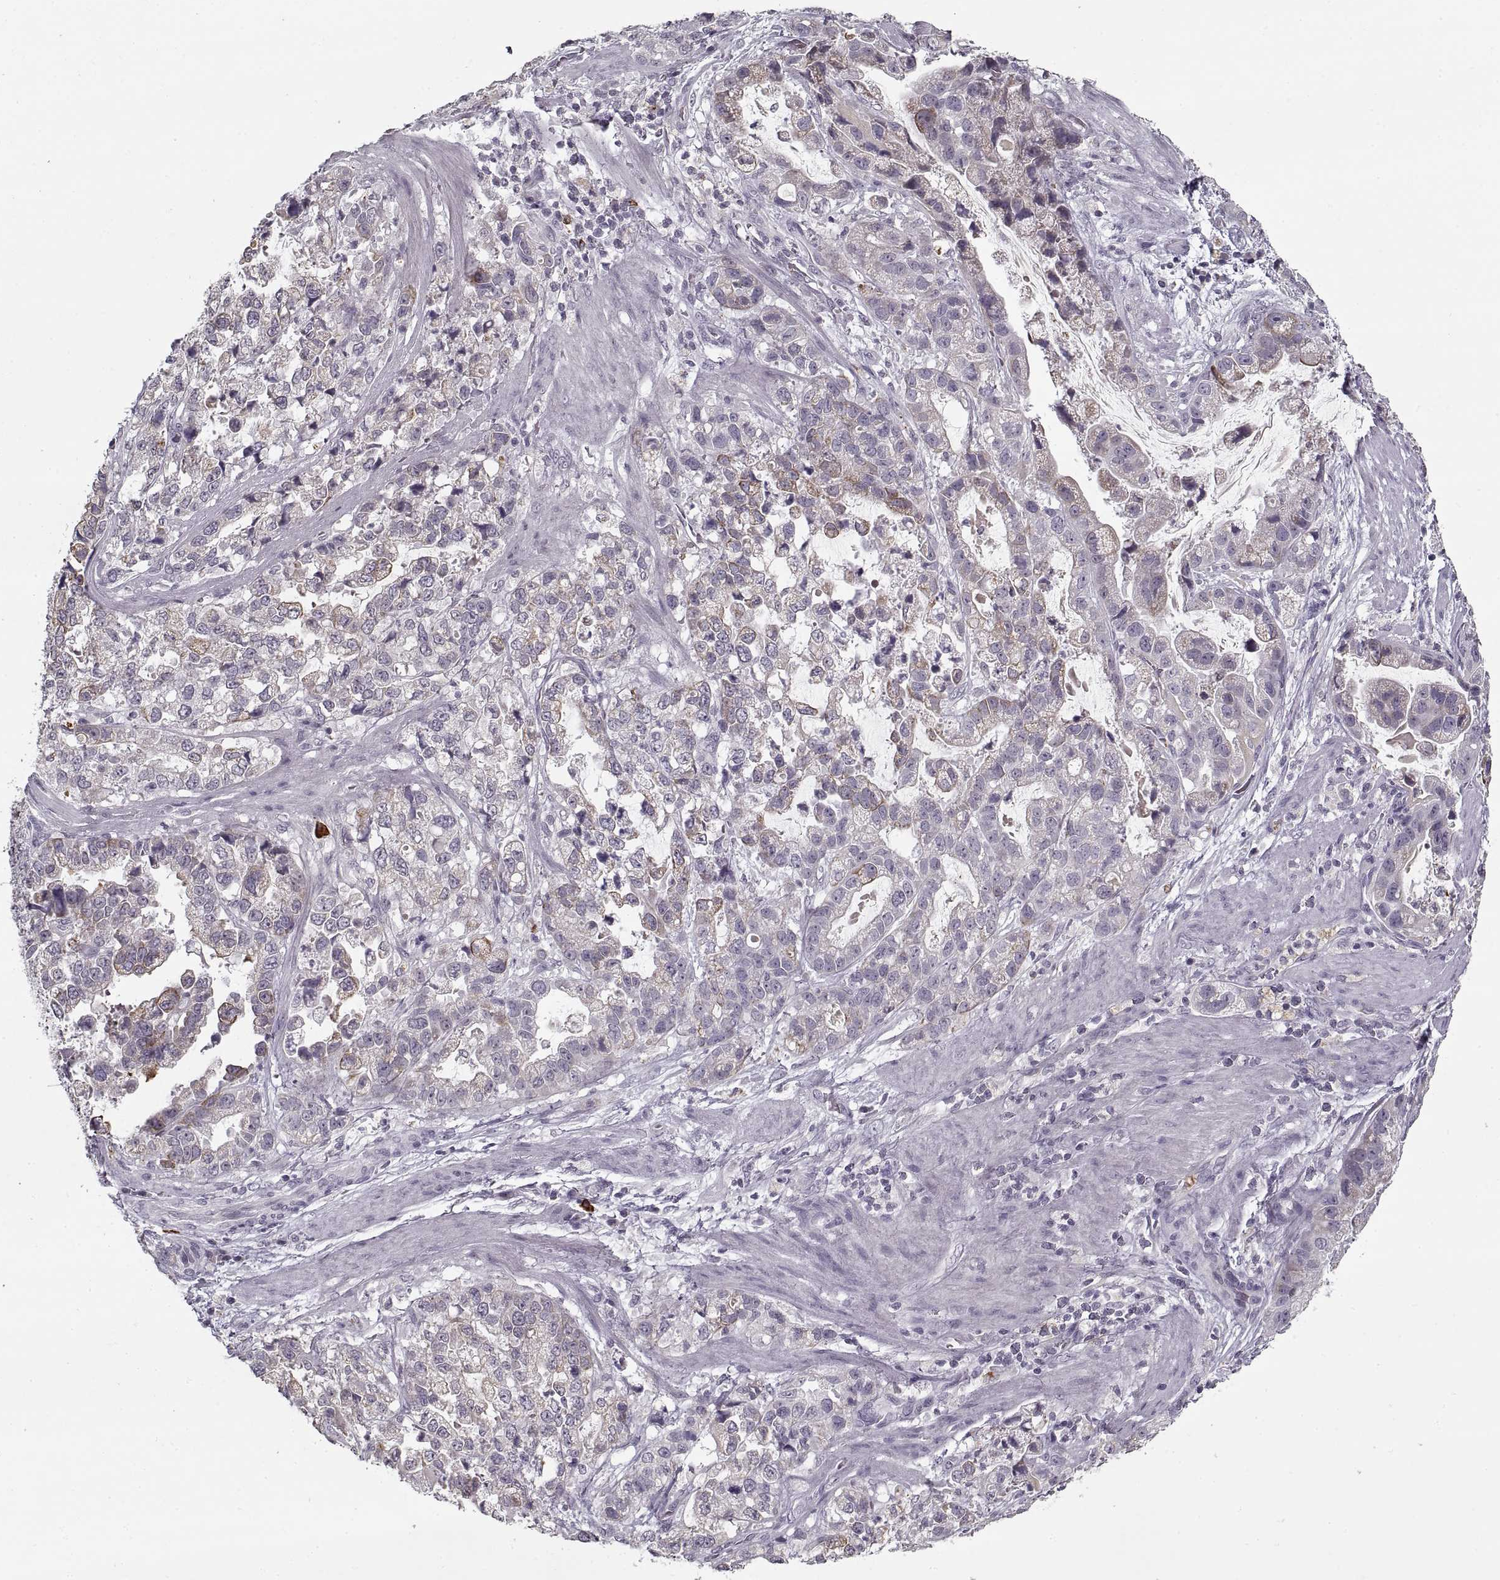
{"staining": {"intensity": "moderate", "quantity": "<25%", "location": "cytoplasmic/membranous"}, "tissue": "stomach cancer", "cell_type": "Tumor cells", "image_type": "cancer", "snomed": [{"axis": "morphology", "description": "Adenocarcinoma, NOS"}, {"axis": "topography", "description": "Stomach"}], "caption": "There is low levels of moderate cytoplasmic/membranous staining in tumor cells of stomach cancer (adenocarcinoma), as demonstrated by immunohistochemical staining (brown color).", "gene": "GAD2", "patient": {"sex": "male", "age": 59}}